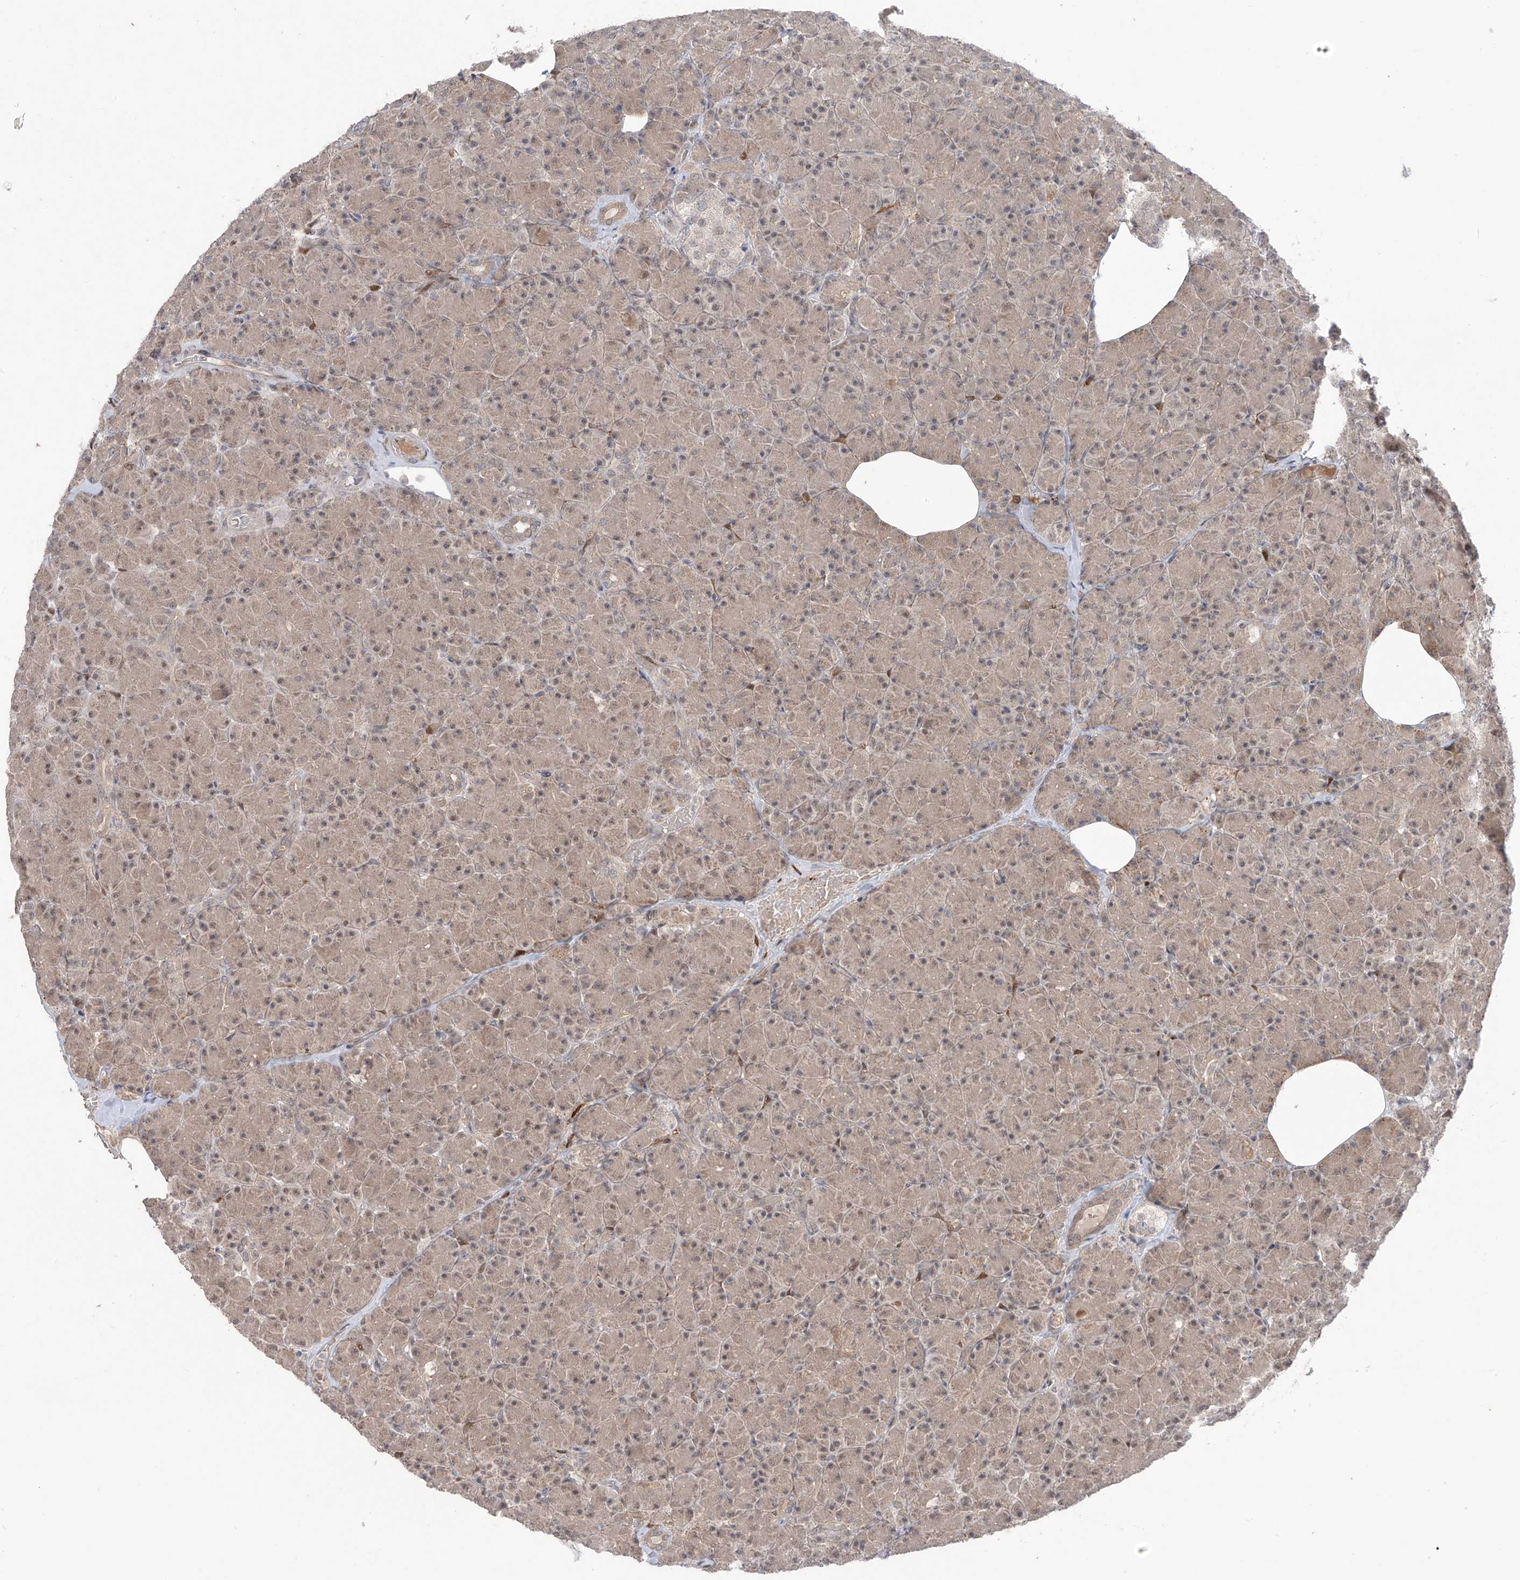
{"staining": {"intensity": "moderate", "quantity": ">75%", "location": "cytoplasmic/membranous,nuclear"}, "tissue": "pancreas", "cell_type": "Exocrine glandular cells", "image_type": "normal", "snomed": [{"axis": "morphology", "description": "Normal tissue, NOS"}, {"axis": "topography", "description": "Pancreas"}], "caption": "Protein expression analysis of benign human pancreas reveals moderate cytoplasmic/membranous,nuclear positivity in about >75% of exocrine glandular cells. (DAB (3,3'-diaminobenzidine) IHC with brightfield microscopy, high magnification).", "gene": "OGT", "patient": {"sex": "female", "age": 43}}